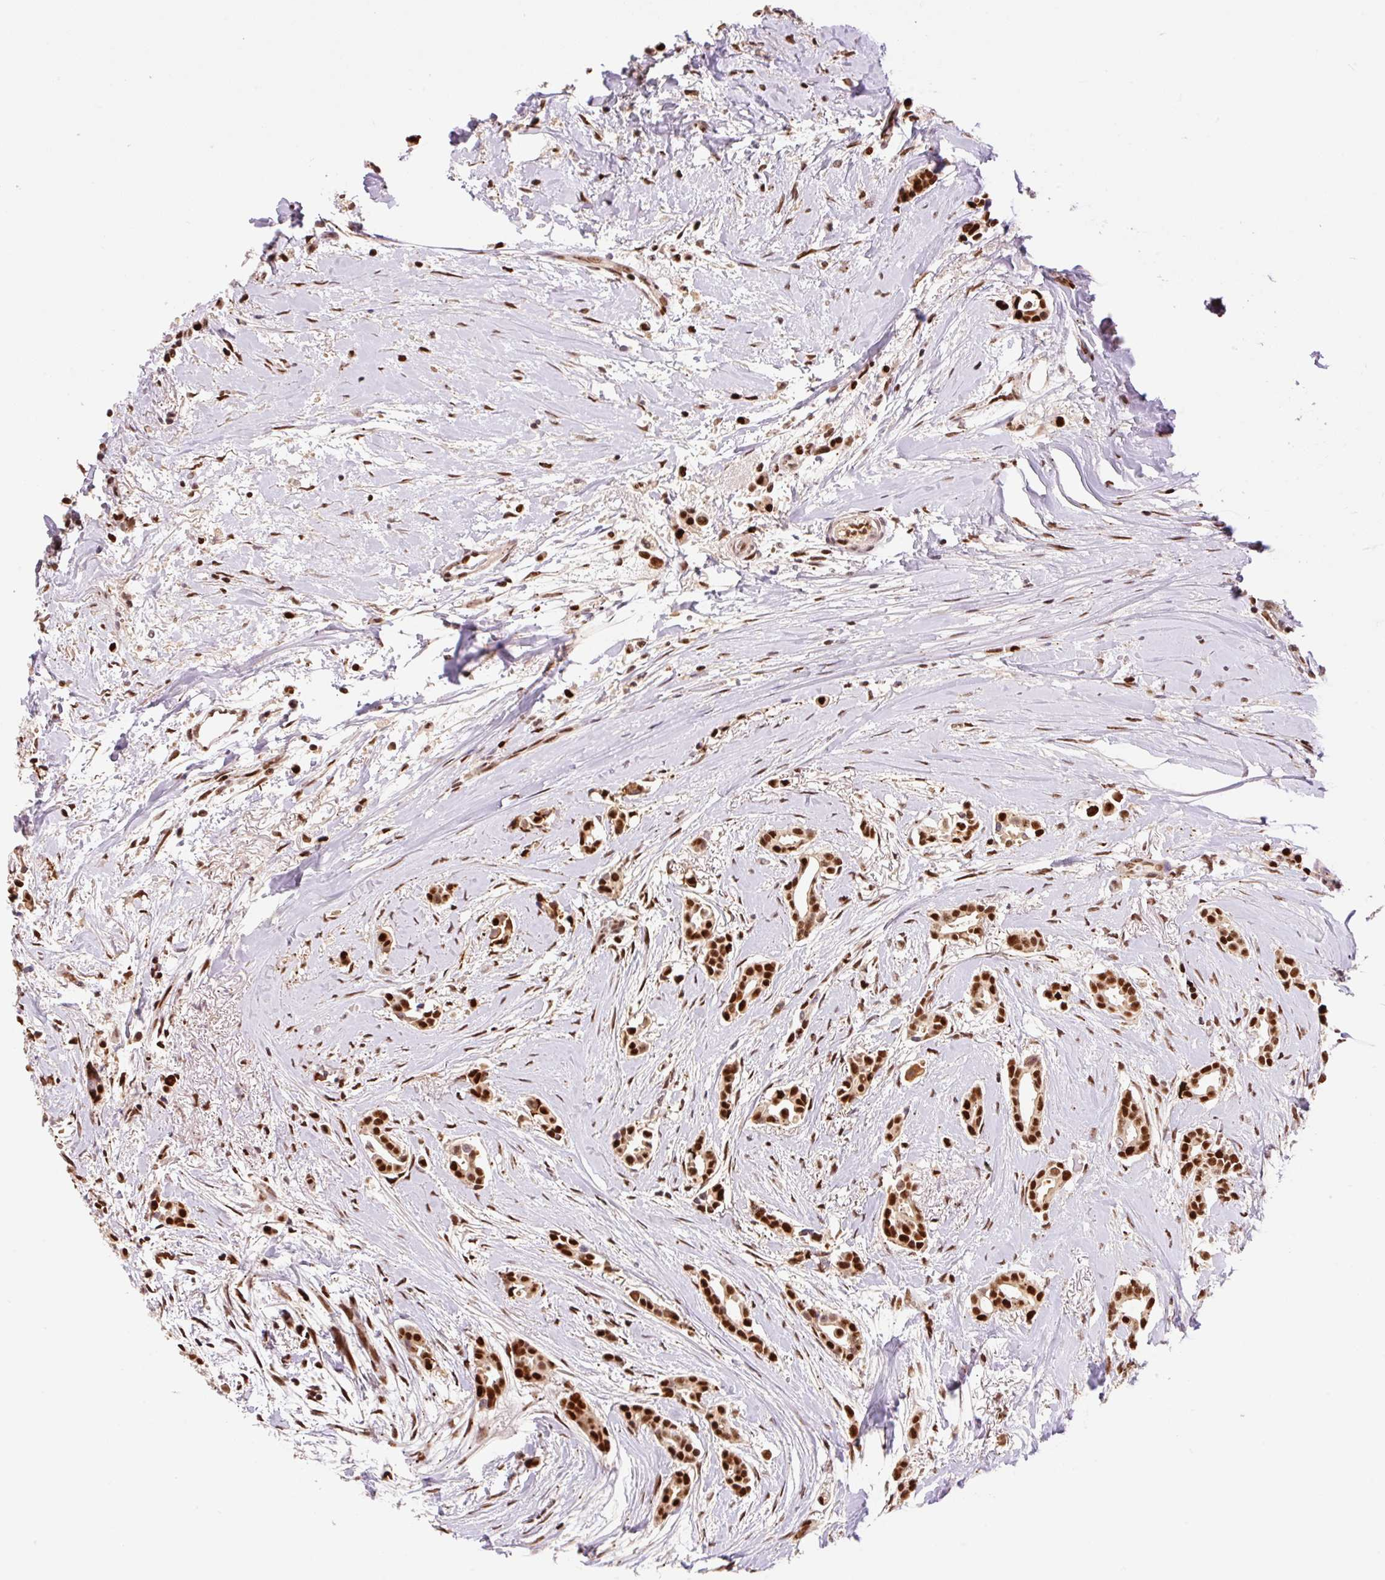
{"staining": {"intensity": "strong", "quantity": ">75%", "location": "nuclear"}, "tissue": "breast cancer", "cell_type": "Tumor cells", "image_type": "cancer", "snomed": [{"axis": "morphology", "description": "Duct carcinoma"}, {"axis": "topography", "description": "Breast"}], "caption": "This is a histology image of immunohistochemistry (IHC) staining of breast cancer (infiltrating ductal carcinoma), which shows strong expression in the nuclear of tumor cells.", "gene": "GPR139", "patient": {"sex": "female", "age": 64}}